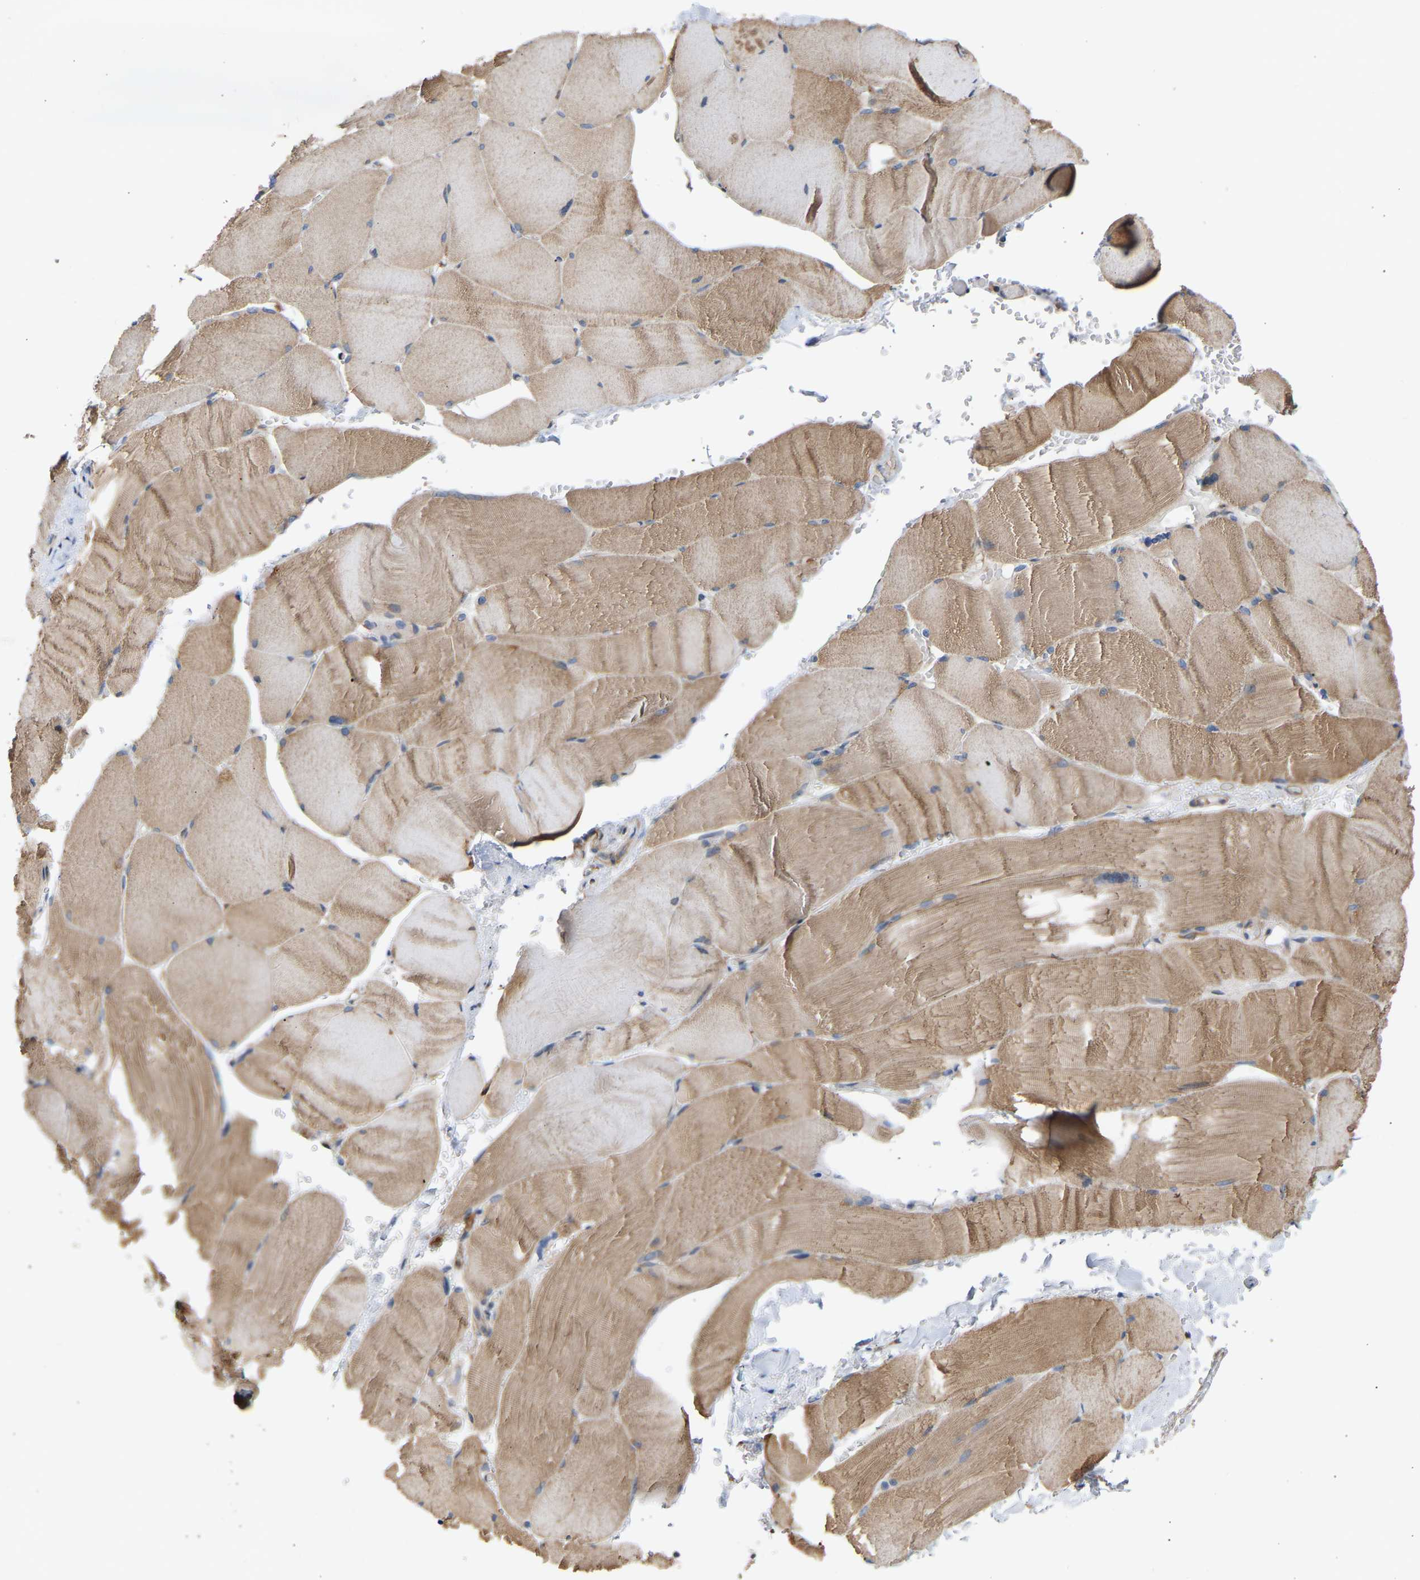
{"staining": {"intensity": "moderate", "quantity": ">75%", "location": "cytoplasmic/membranous"}, "tissue": "skeletal muscle", "cell_type": "Myocytes", "image_type": "normal", "snomed": [{"axis": "morphology", "description": "Normal tissue, NOS"}, {"axis": "topography", "description": "Skin"}, {"axis": "topography", "description": "Skeletal muscle"}], "caption": "A brown stain shows moderate cytoplasmic/membranous expression of a protein in myocytes of benign human skeletal muscle. (Stains: DAB (3,3'-diaminobenzidine) in brown, nuclei in blue, Microscopy: brightfield microscopy at high magnification).", "gene": "GCN1", "patient": {"sex": "male", "age": 83}}